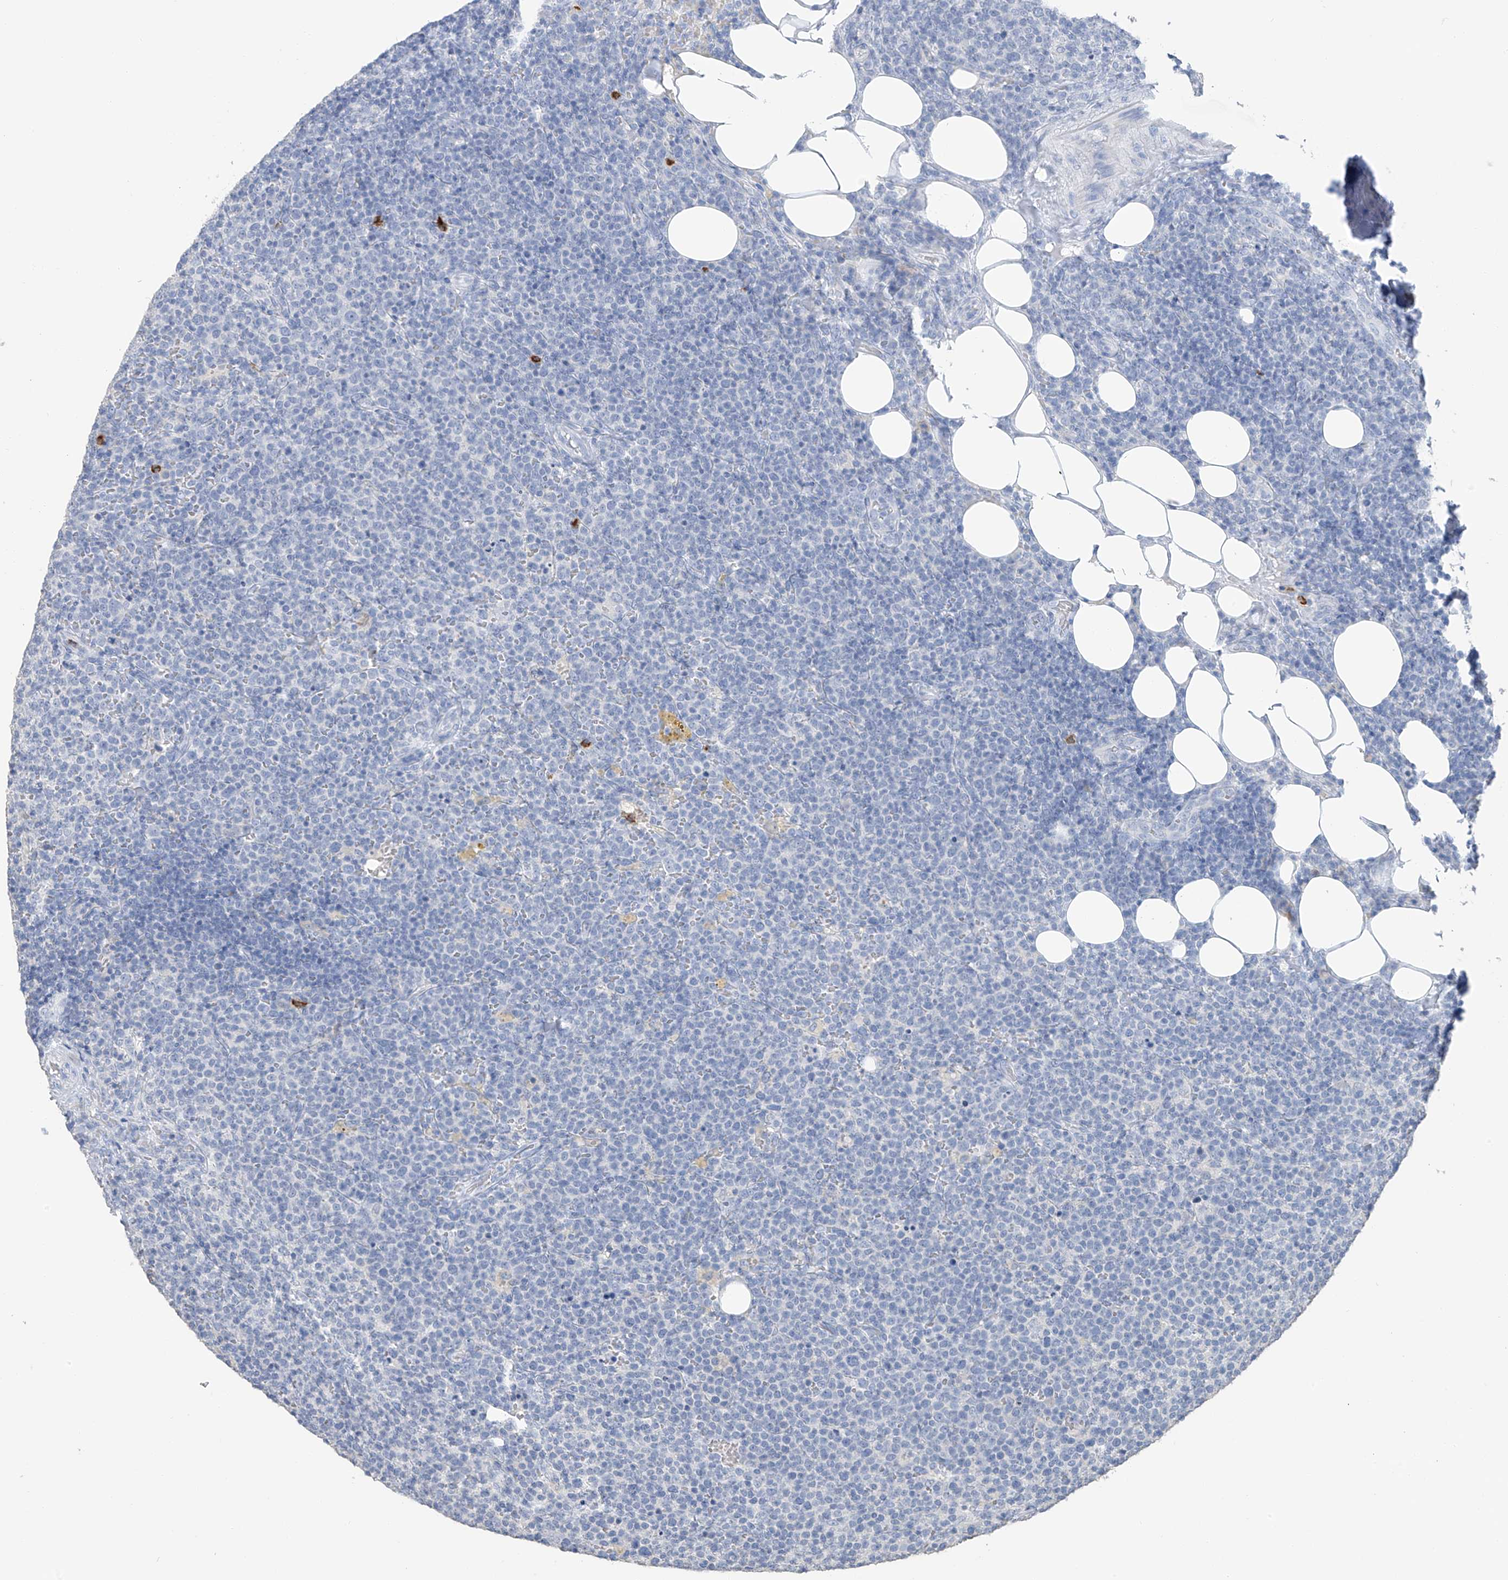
{"staining": {"intensity": "negative", "quantity": "none", "location": "none"}, "tissue": "lymphoma", "cell_type": "Tumor cells", "image_type": "cancer", "snomed": [{"axis": "morphology", "description": "Malignant lymphoma, non-Hodgkin's type, High grade"}, {"axis": "topography", "description": "Lymph node"}], "caption": "Lymphoma was stained to show a protein in brown. There is no significant expression in tumor cells.", "gene": "PAFAH1B3", "patient": {"sex": "male", "age": 61}}